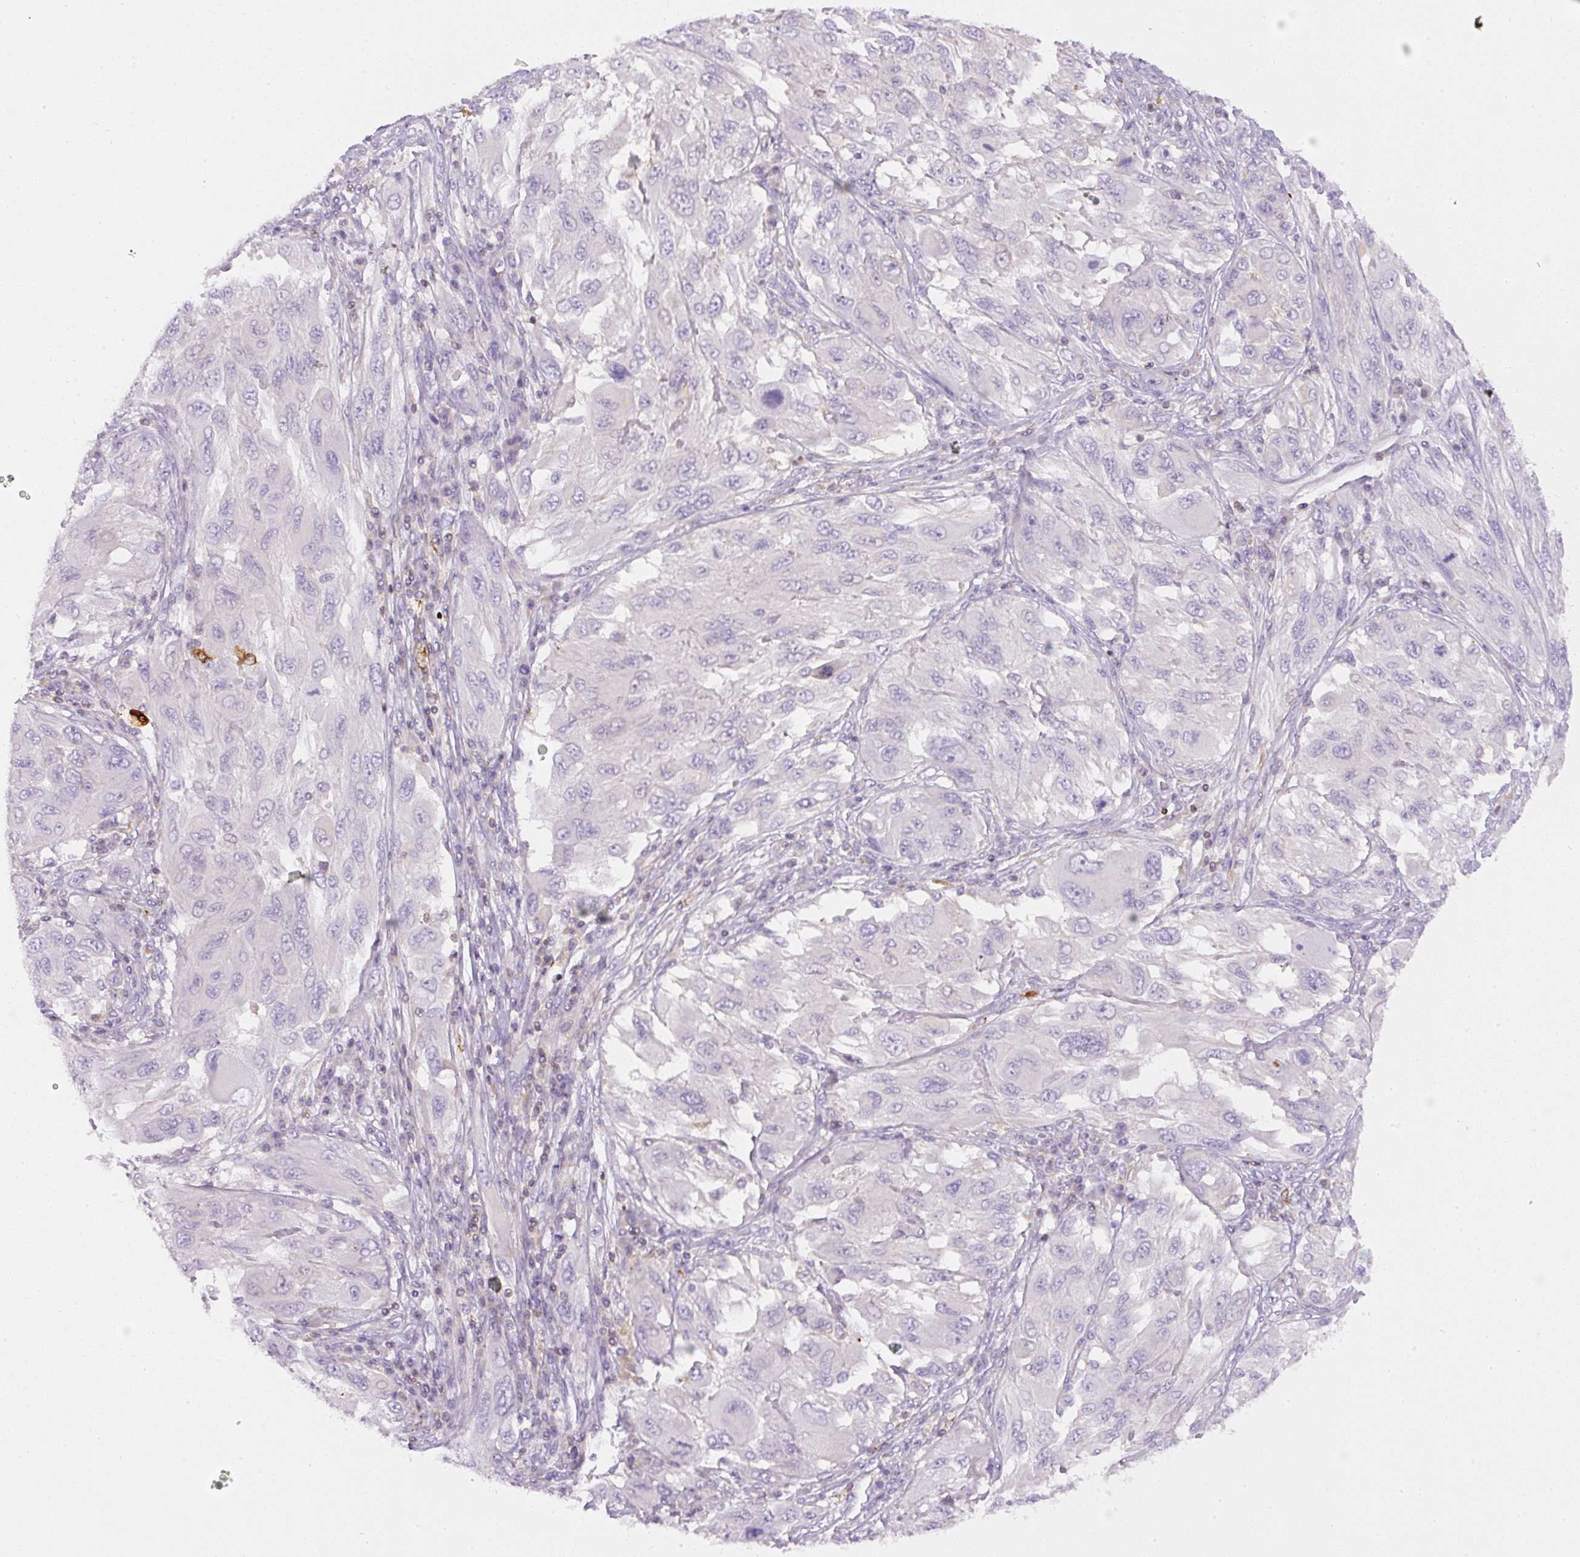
{"staining": {"intensity": "negative", "quantity": "none", "location": "none"}, "tissue": "melanoma", "cell_type": "Tumor cells", "image_type": "cancer", "snomed": [{"axis": "morphology", "description": "Malignant melanoma, NOS"}, {"axis": "topography", "description": "Skin"}], "caption": "Malignant melanoma was stained to show a protein in brown. There is no significant expression in tumor cells. (Stains: DAB immunohistochemistry with hematoxylin counter stain, Microscopy: brightfield microscopy at high magnification).", "gene": "PIP5KL1", "patient": {"sex": "female", "age": 91}}